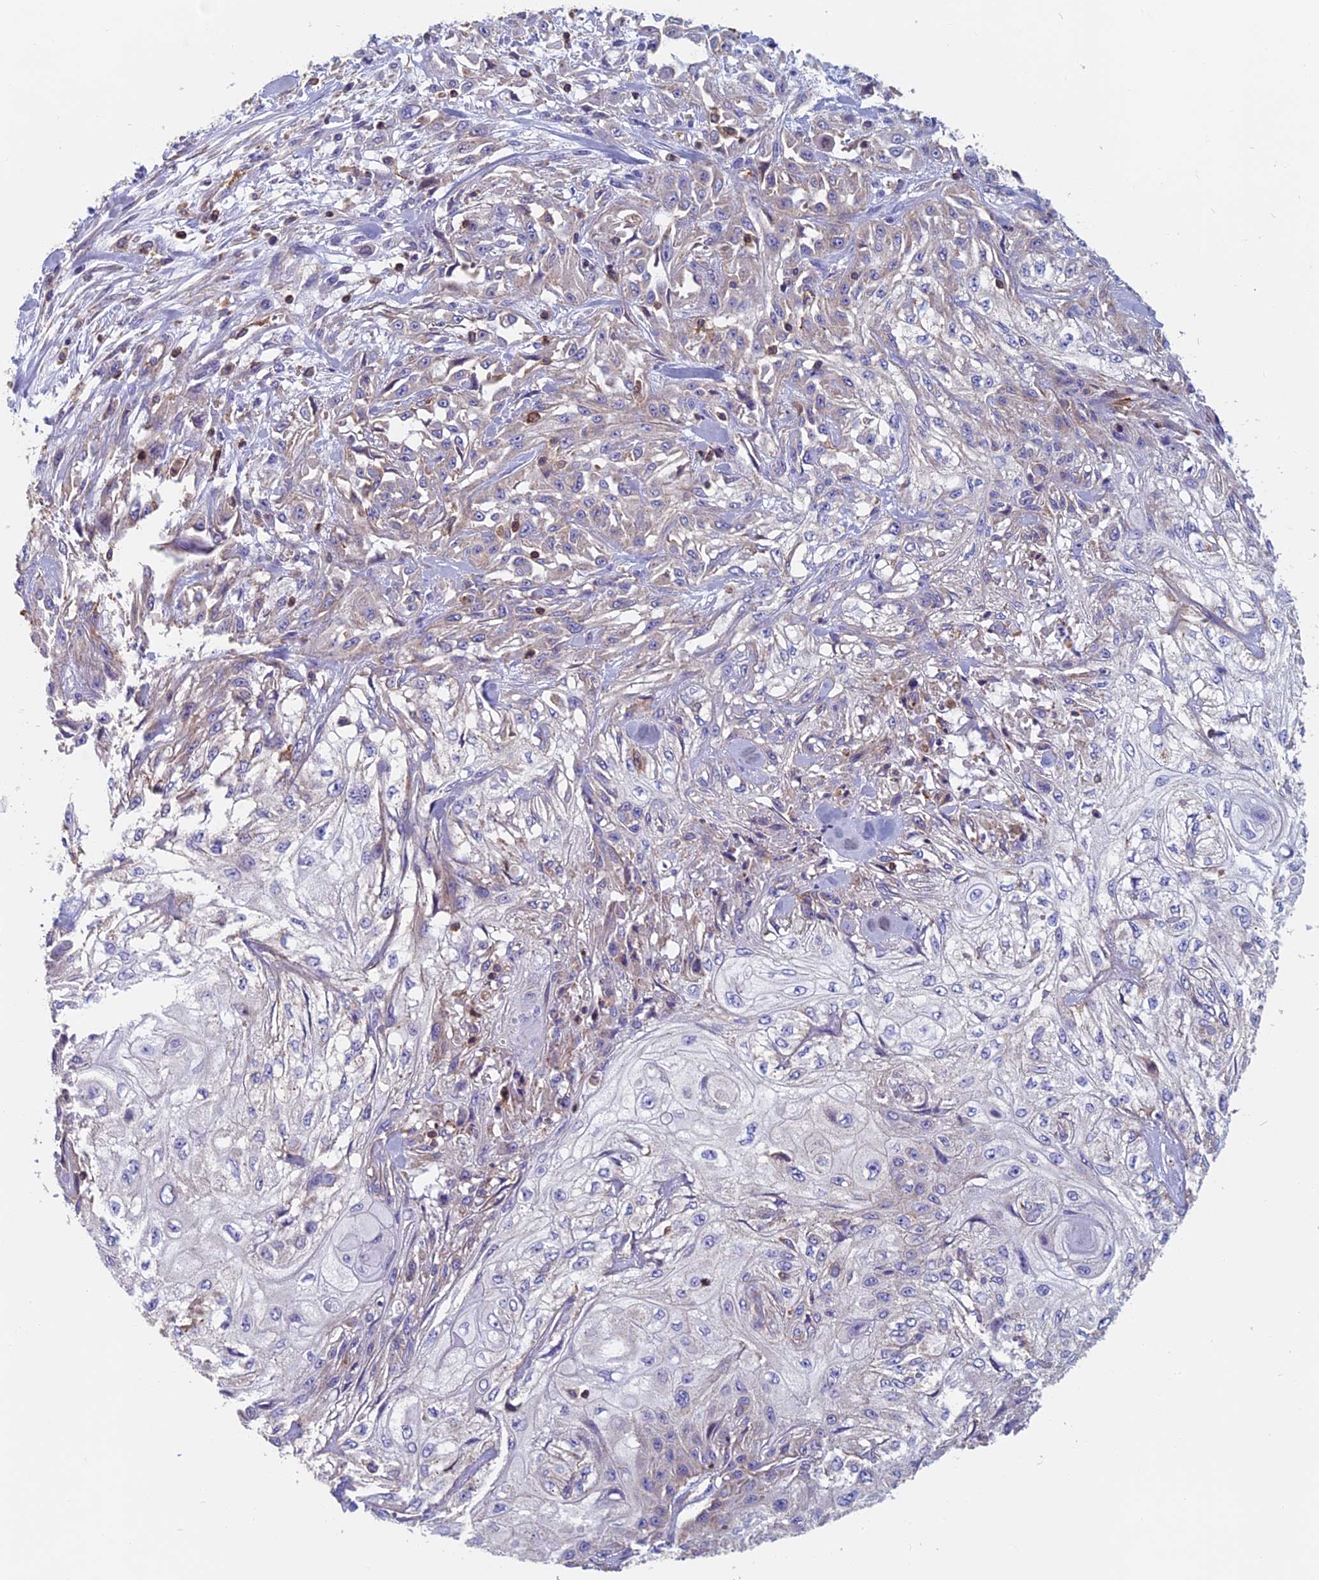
{"staining": {"intensity": "negative", "quantity": "none", "location": "none"}, "tissue": "skin cancer", "cell_type": "Tumor cells", "image_type": "cancer", "snomed": [{"axis": "morphology", "description": "Squamous cell carcinoma, NOS"}, {"axis": "morphology", "description": "Squamous cell carcinoma, metastatic, NOS"}, {"axis": "topography", "description": "Skin"}, {"axis": "topography", "description": "Lymph node"}], "caption": "Tumor cells show no significant expression in squamous cell carcinoma (skin).", "gene": "HSD17B8", "patient": {"sex": "male", "age": 75}}